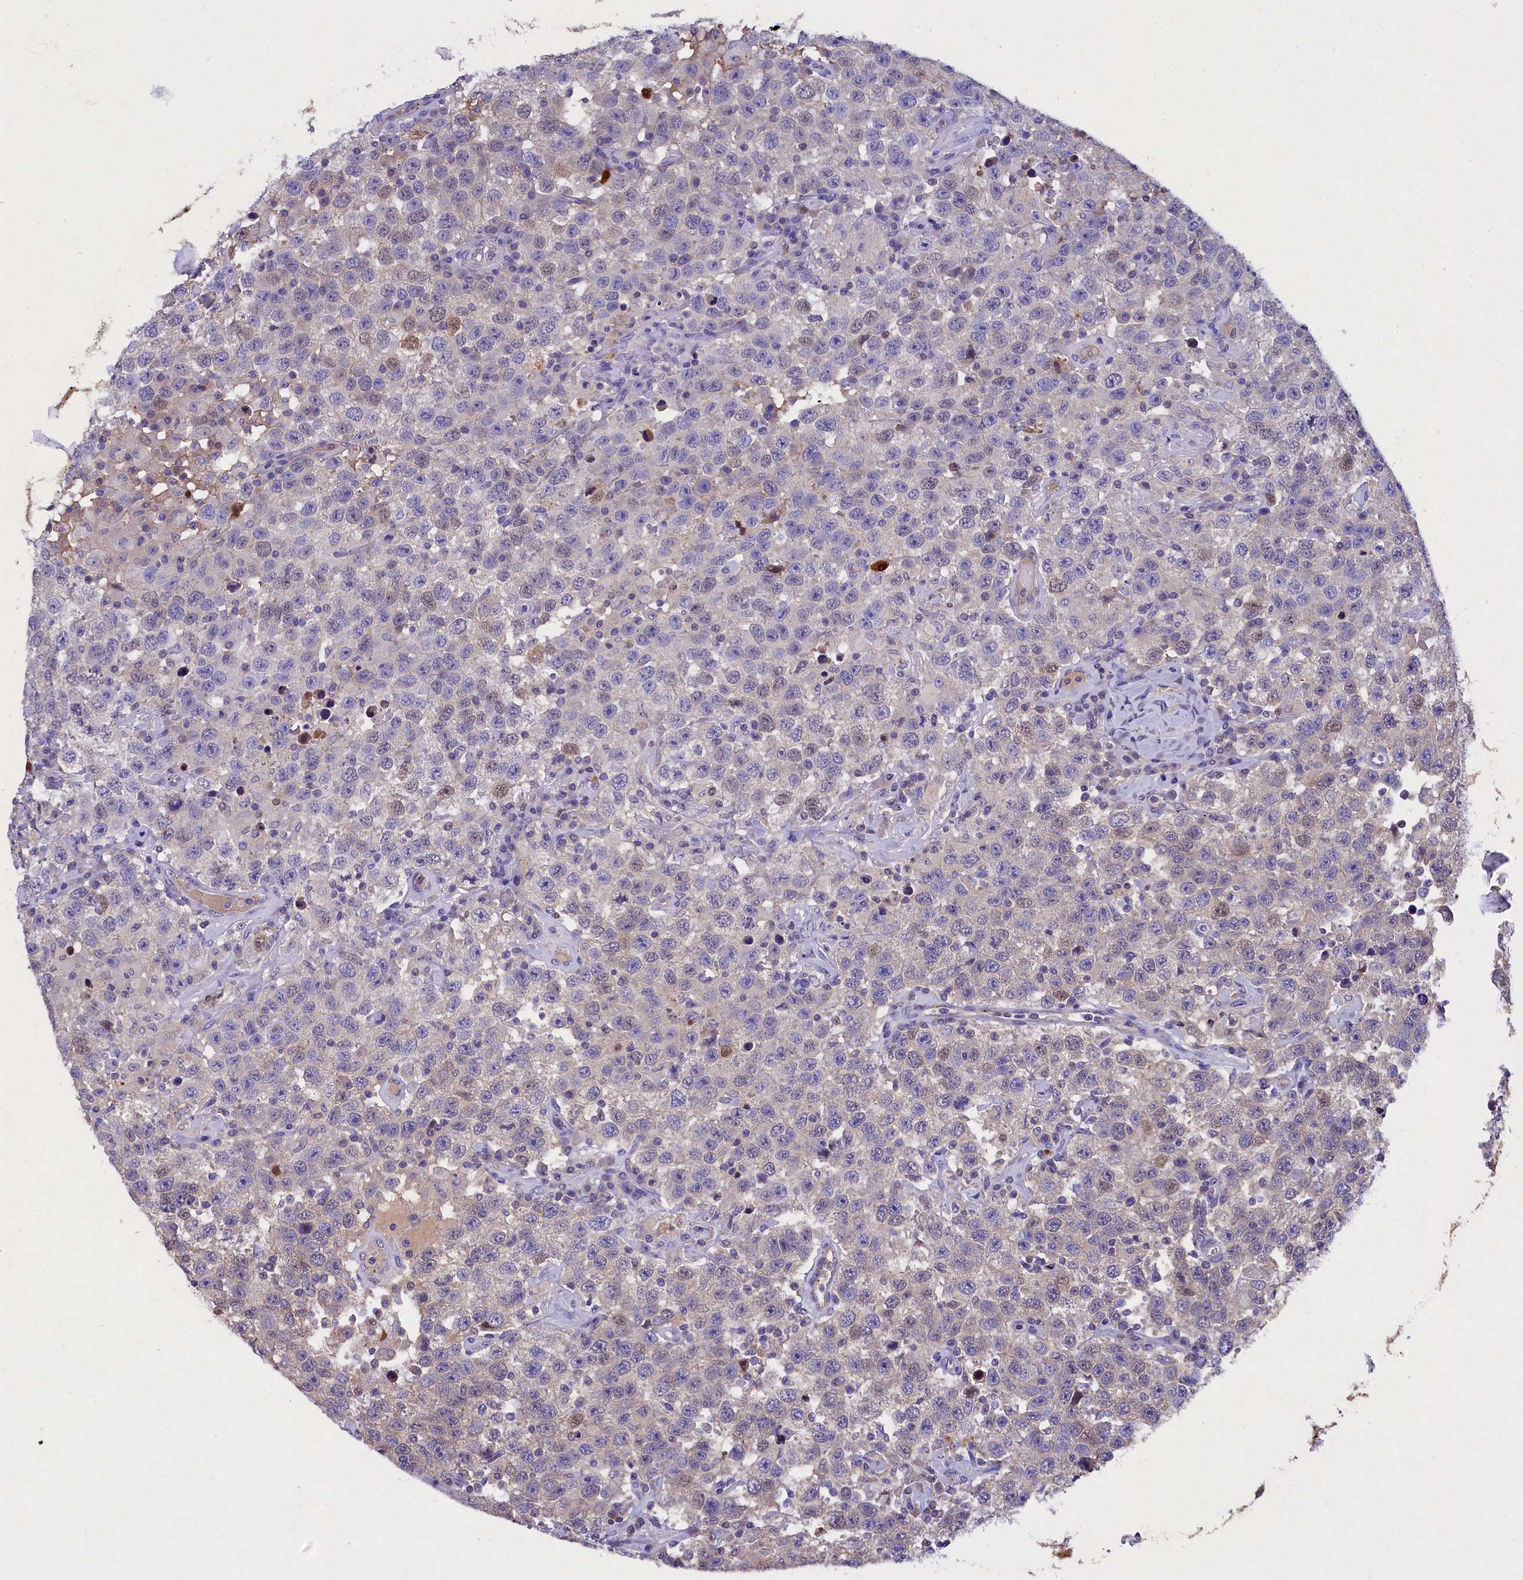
{"staining": {"intensity": "weak", "quantity": "<25%", "location": "cytoplasmic/membranous"}, "tissue": "testis cancer", "cell_type": "Tumor cells", "image_type": "cancer", "snomed": [{"axis": "morphology", "description": "Seminoma, NOS"}, {"axis": "topography", "description": "Testis"}], "caption": "IHC micrograph of neoplastic tissue: testis cancer stained with DAB reveals no significant protein expression in tumor cells. (Brightfield microscopy of DAB (3,3'-diaminobenzidine) immunohistochemistry at high magnification).", "gene": "TGDS", "patient": {"sex": "male", "age": 41}}